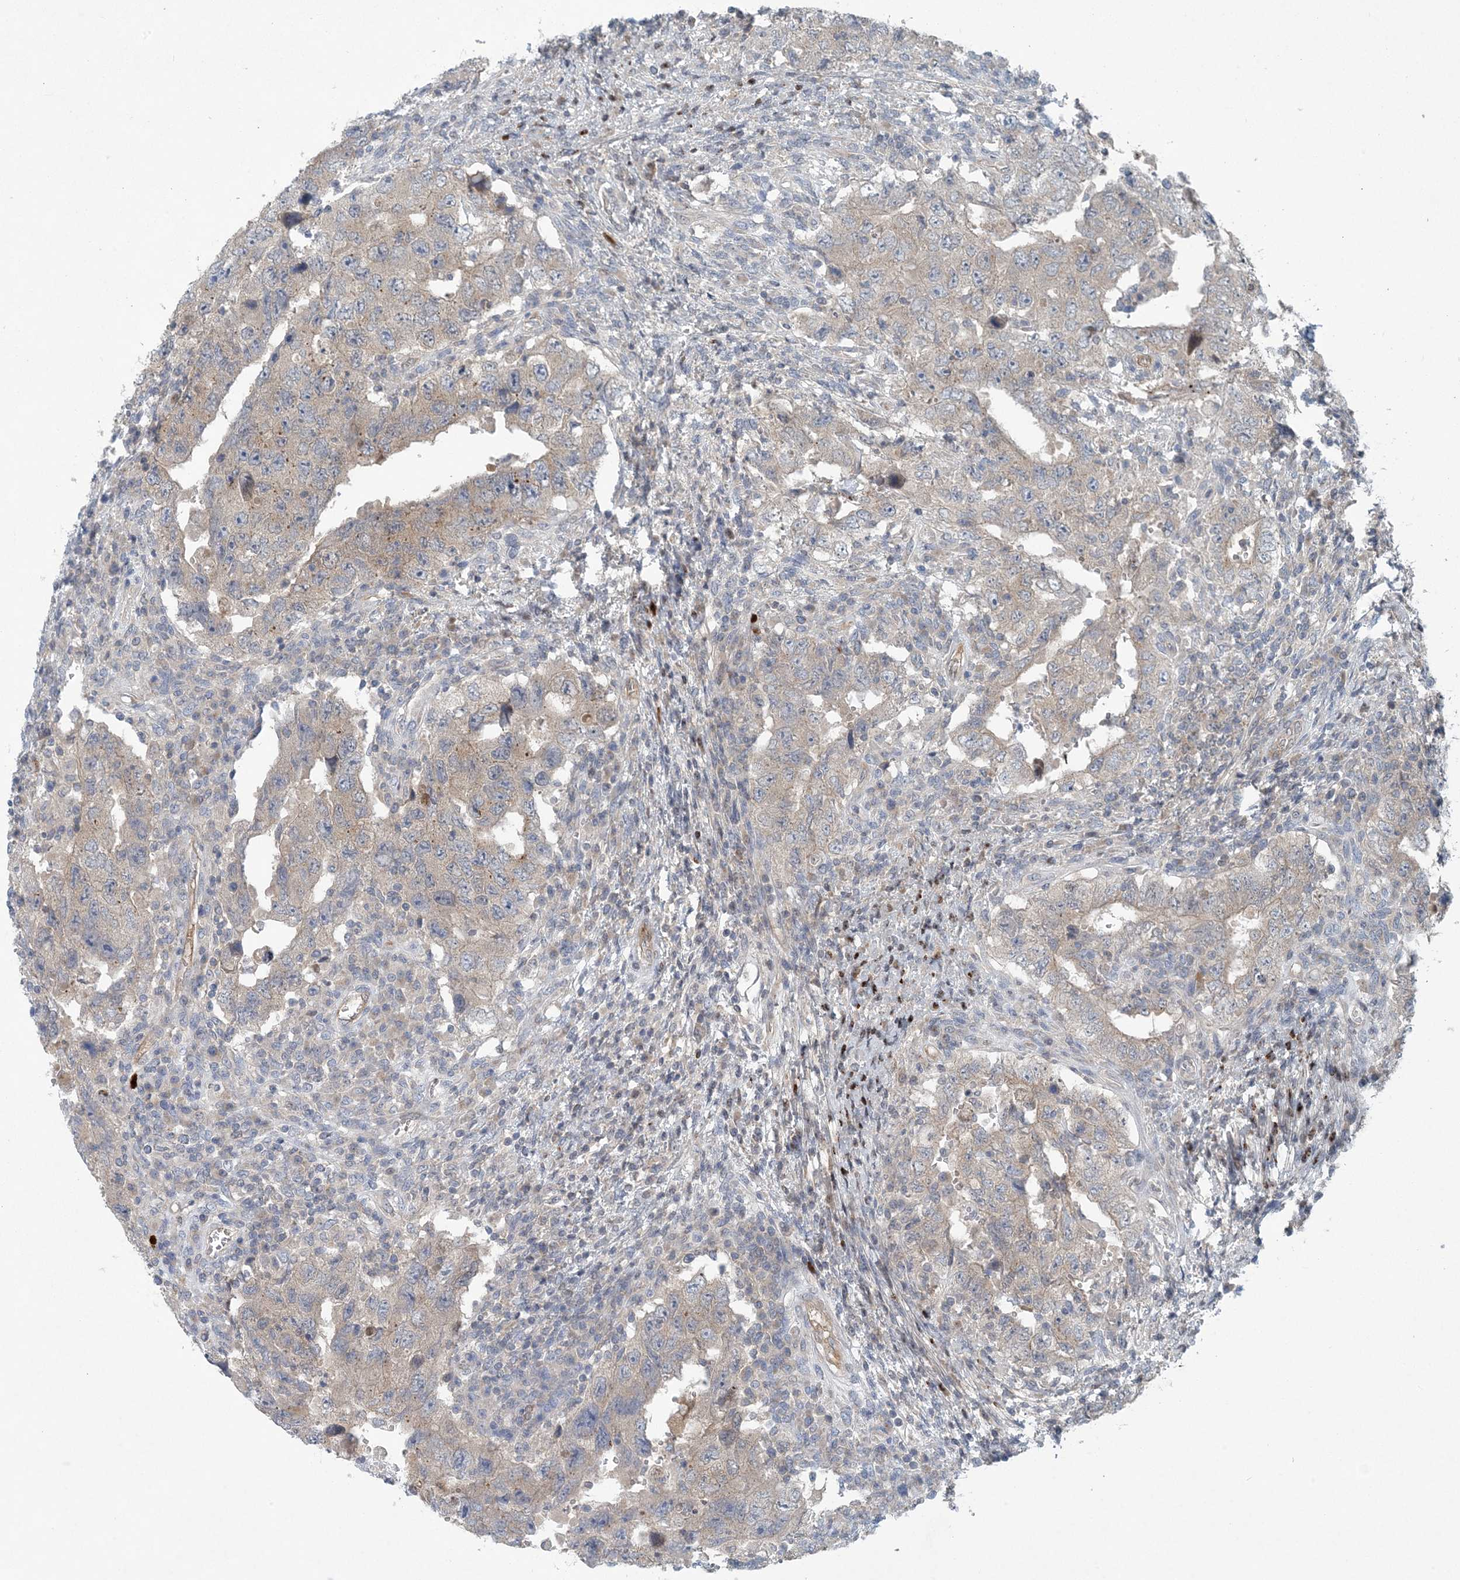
{"staining": {"intensity": "weak", "quantity": "<25%", "location": "cytoplasmic/membranous"}, "tissue": "testis cancer", "cell_type": "Tumor cells", "image_type": "cancer", "snomed": [{"axis": "morphology", "description": "Carcinoma, Embryonal, NOS"}, {"axis": "topography", "description": "Testis"}], "caption": "DAB (3,3'-diaminobenzidine) immunohistochemical staining of testis cancer demonstrates no significant expression in tumor cells.", "gene": "HIKESHI", "patient": {"sex": "male", "age": 26}}